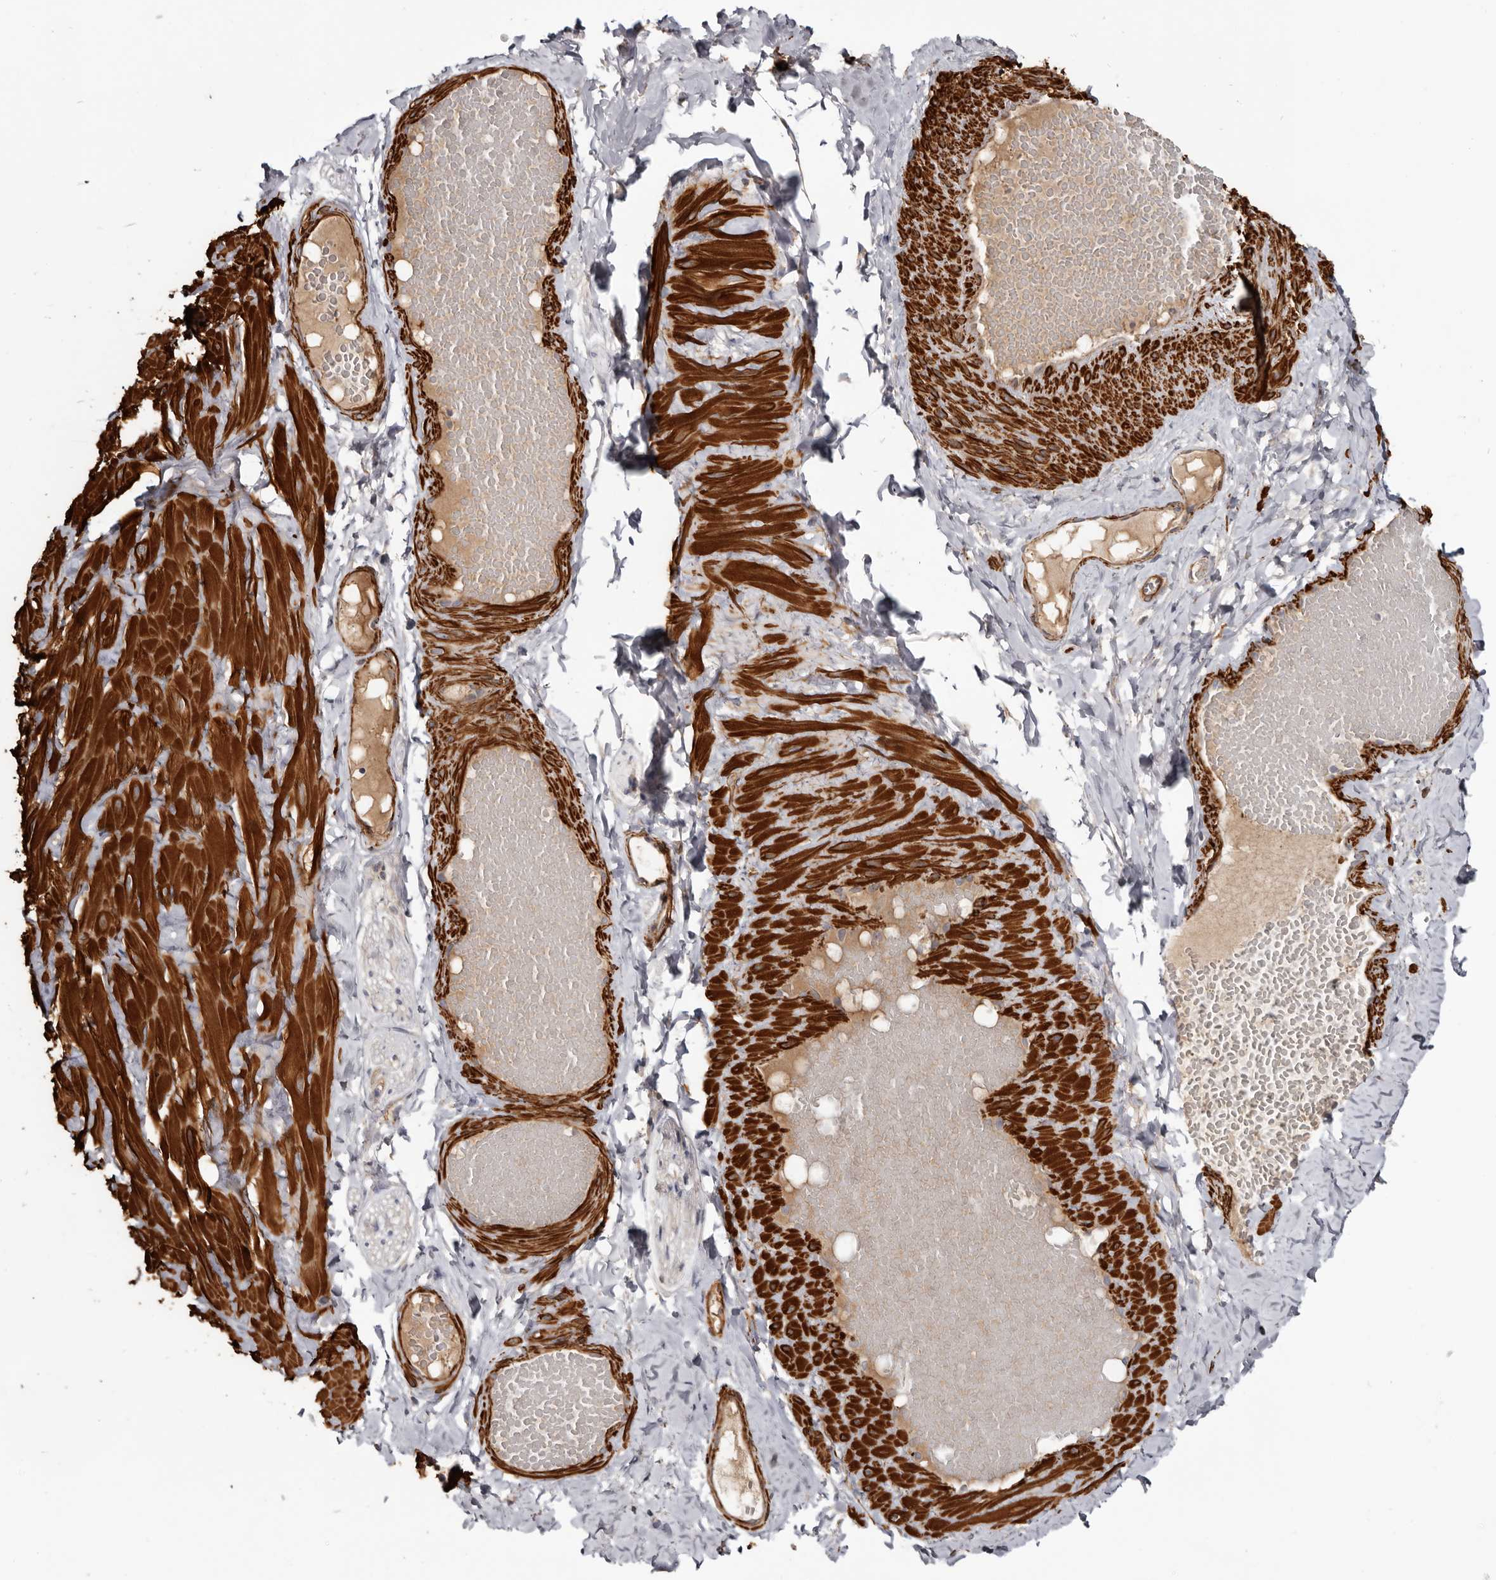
{"staining": {"intensity": "weak", "quantity": "<25%", "location": "cytoplasmic/membranous"}, "tissue": "adipose tissue", "cell_type": "Adipocytes", "image_type": "normal", "snomed": [{"axis": "morphology", "description": "Normal tissue, NOS"}, {"axis": "topography", "description": "Adipose tissue"}, {"axis": "topography", "description": "Vascular tissue"}, {"axis": "topography", "description": "Peripheral nerve tissue"}], "caption": "This micrograph is of benign adipose tissue stained with IHC to label a protein in brown with the nuclei are counter-stained blue. There is no expression in adipocytes.", "gene": "CGN", "patient": {"sex": "male", "age": 25}}